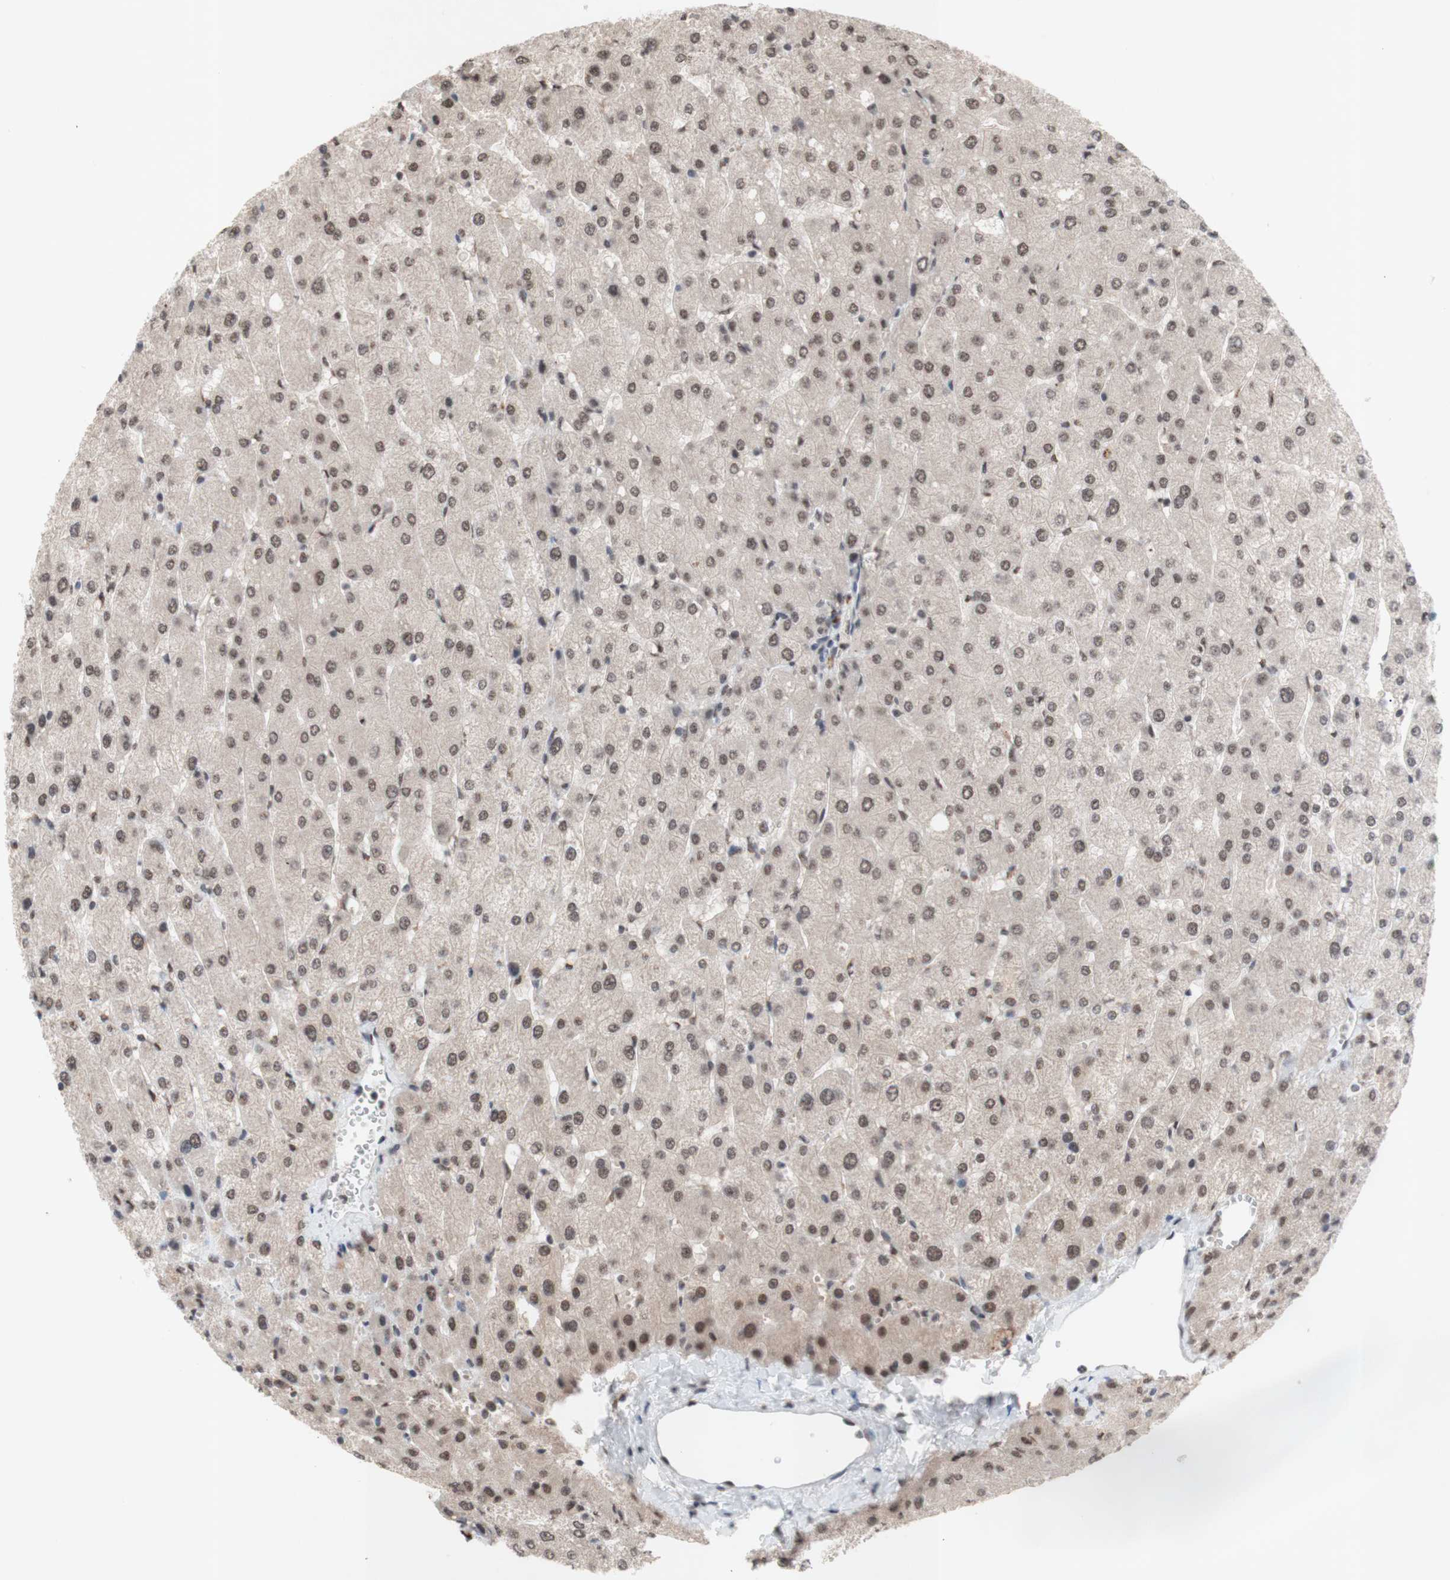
{"staining": {"intensity": "negative", "quantity": "none", "location": "none"}, "tissue": "liver", "cell_type": "Cholangiocytes", "image_type": "normal", "snomed": [{"axis": "morphology", "description": "Normal tissue, NOS"}, {"axis": "topography", "description": "Liver"}], "caption": "High power microscopy micrograph of an IHC image of unremarkable liver, revealing no significant staining in cholangiocytes.", "gene": "SFPQ", "patient": {"sex": "male", "age": 55}}